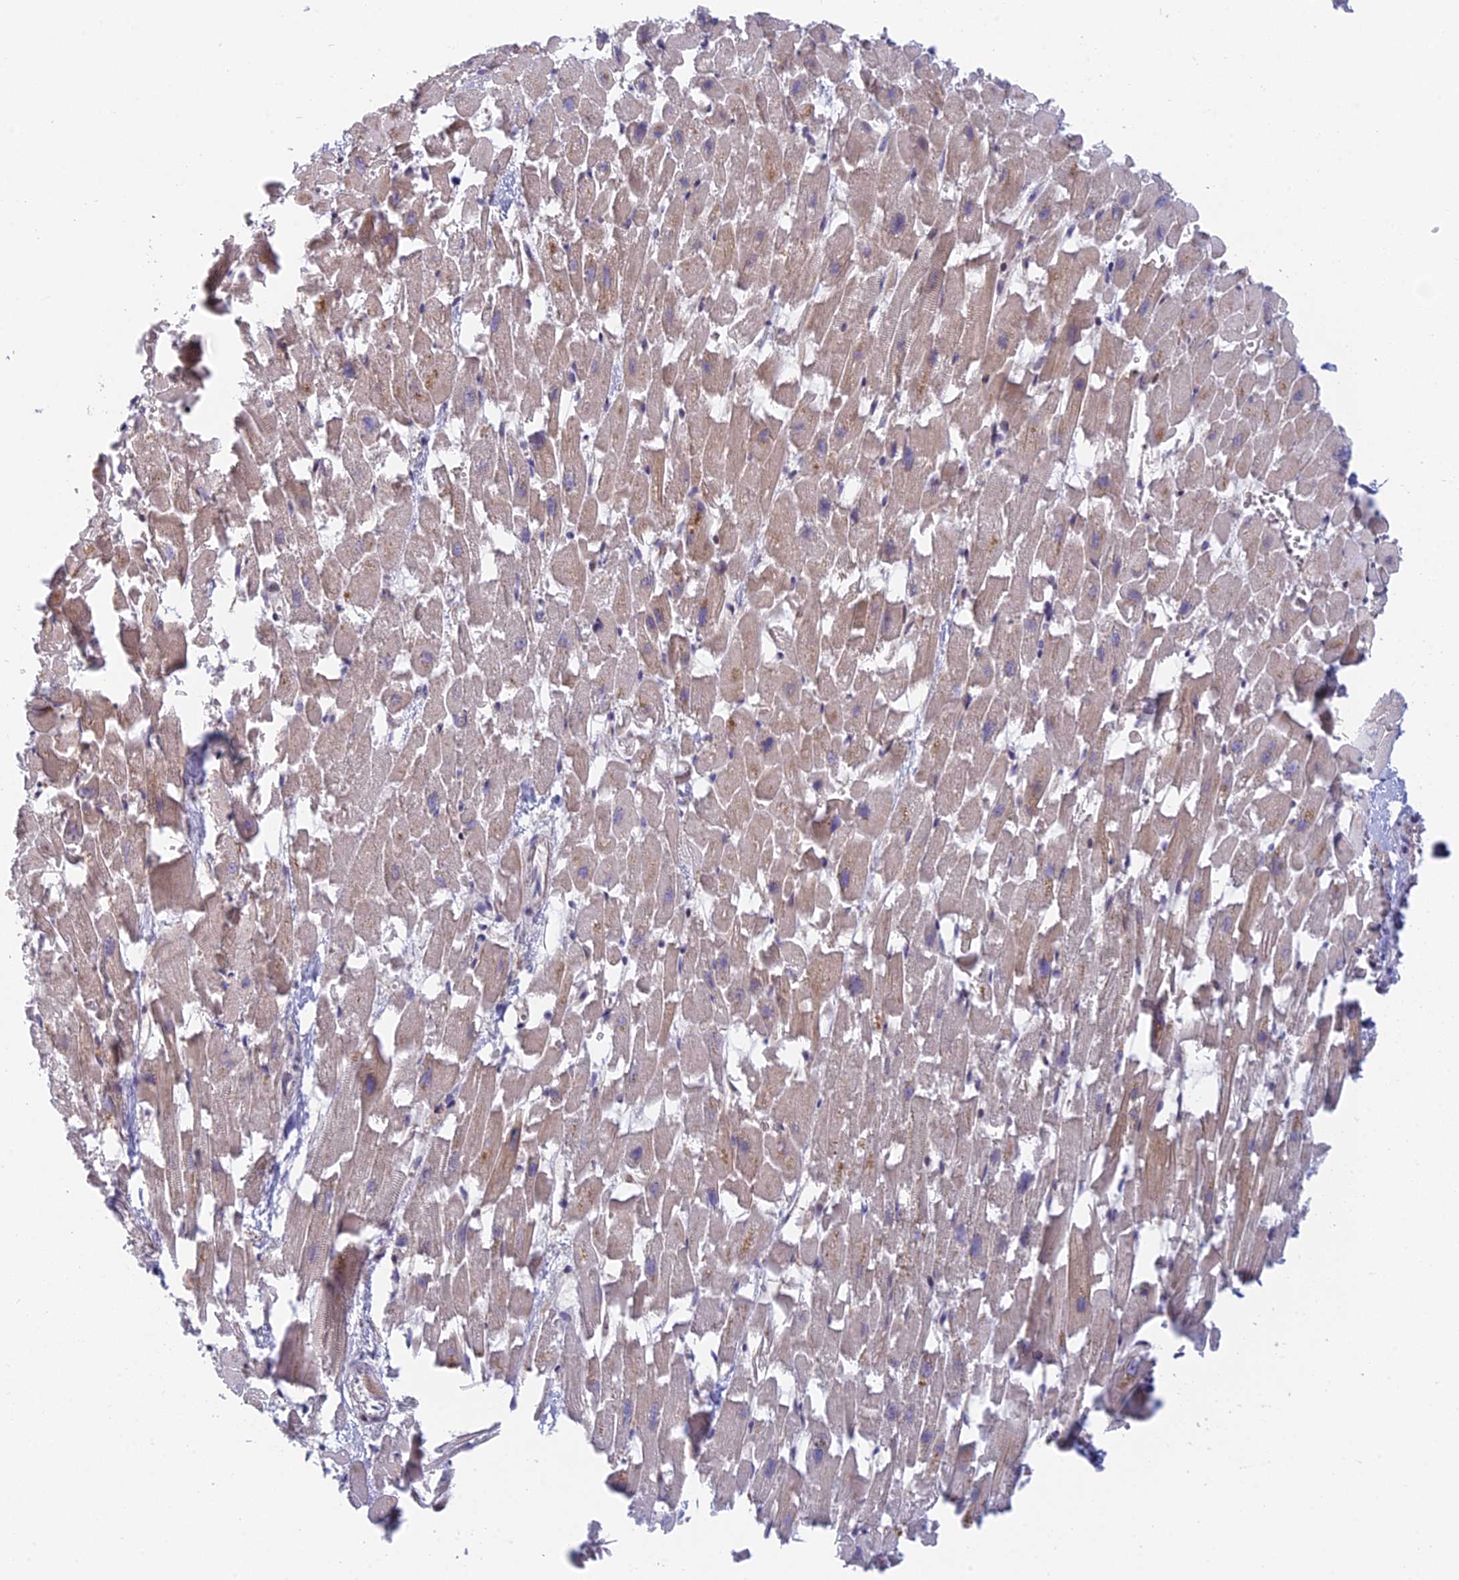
{"staining": {"intensity": "weak", "quantity": "<25%", "location": "cytoplasmic/membranous"}, "tissue": "heart muscle", "cell_type": "Cardiomyocytes", "image_type": "normal", "snomed": [{"axis": "morphology", "description": "Normal tissue, NOS"}, {"axis": "topography", "description": "Heart"}], "caption": "A high-resolution image shows IHC staining of unremarkable heart muscle, which shows no significant positivity in cardiomyocytes. (IHC, brightfield microscopy, high magnification).", "gene": "PPP1R26", "patient": {"sex": "female", "age": 64}}